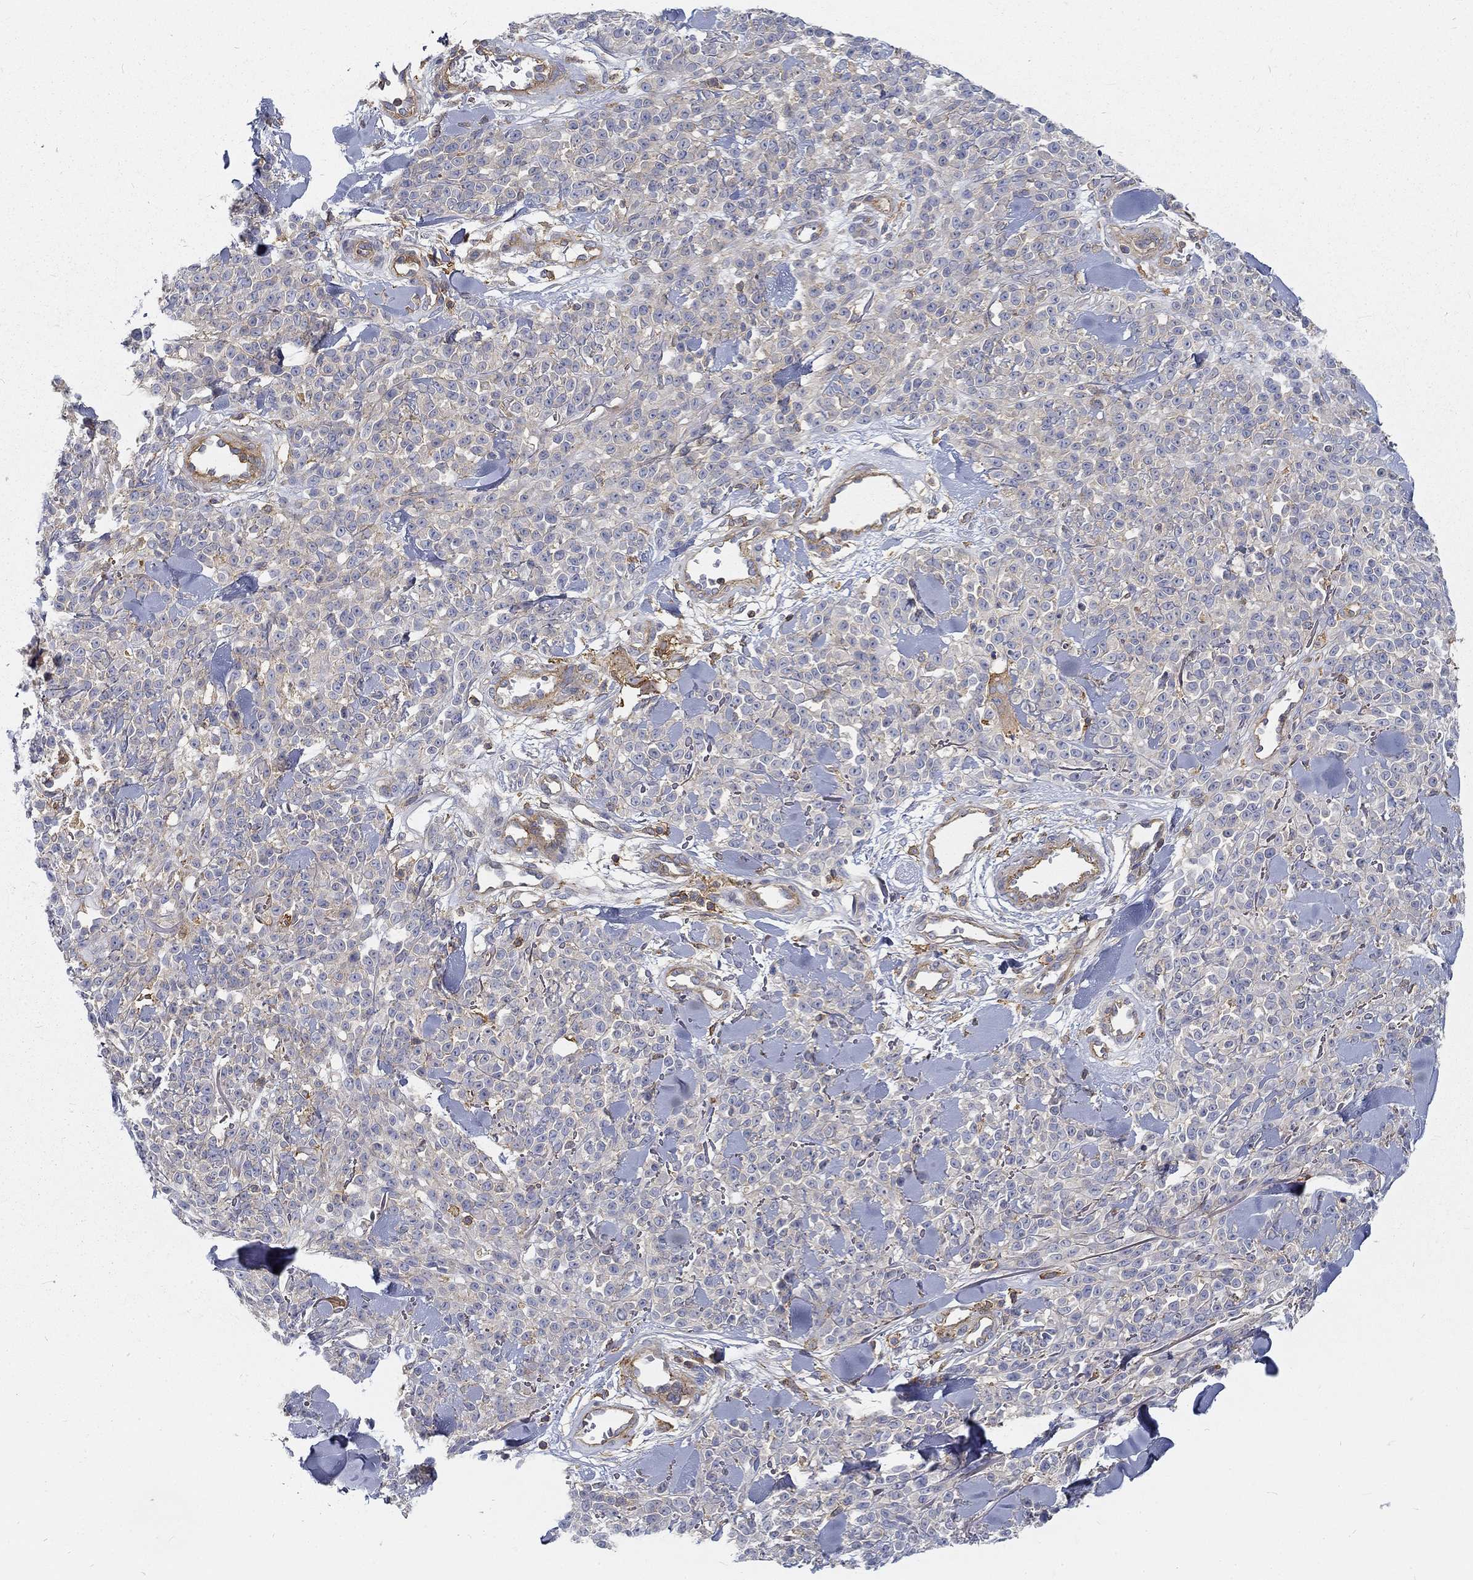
{"staining": {"intensity": "negative", "quantity": "none", "location": "none"}, "tissue": "melanoma", "cell_type": "Tumor cells", "image_type": "cancer", "snomed": [{"axis": "morphology", "description": "Malignant melanoma, NOS"}, {"axis": "topography", "description": "Skin"}, {"axis": "topography", "description": "Skin of trunk"}], "caption": "This is an IHC micrograph of human malignant melanoma. There is no staining in tumor cells.", "gene": "MTMR11", "patient": {"sex": "male", "age": 74}}